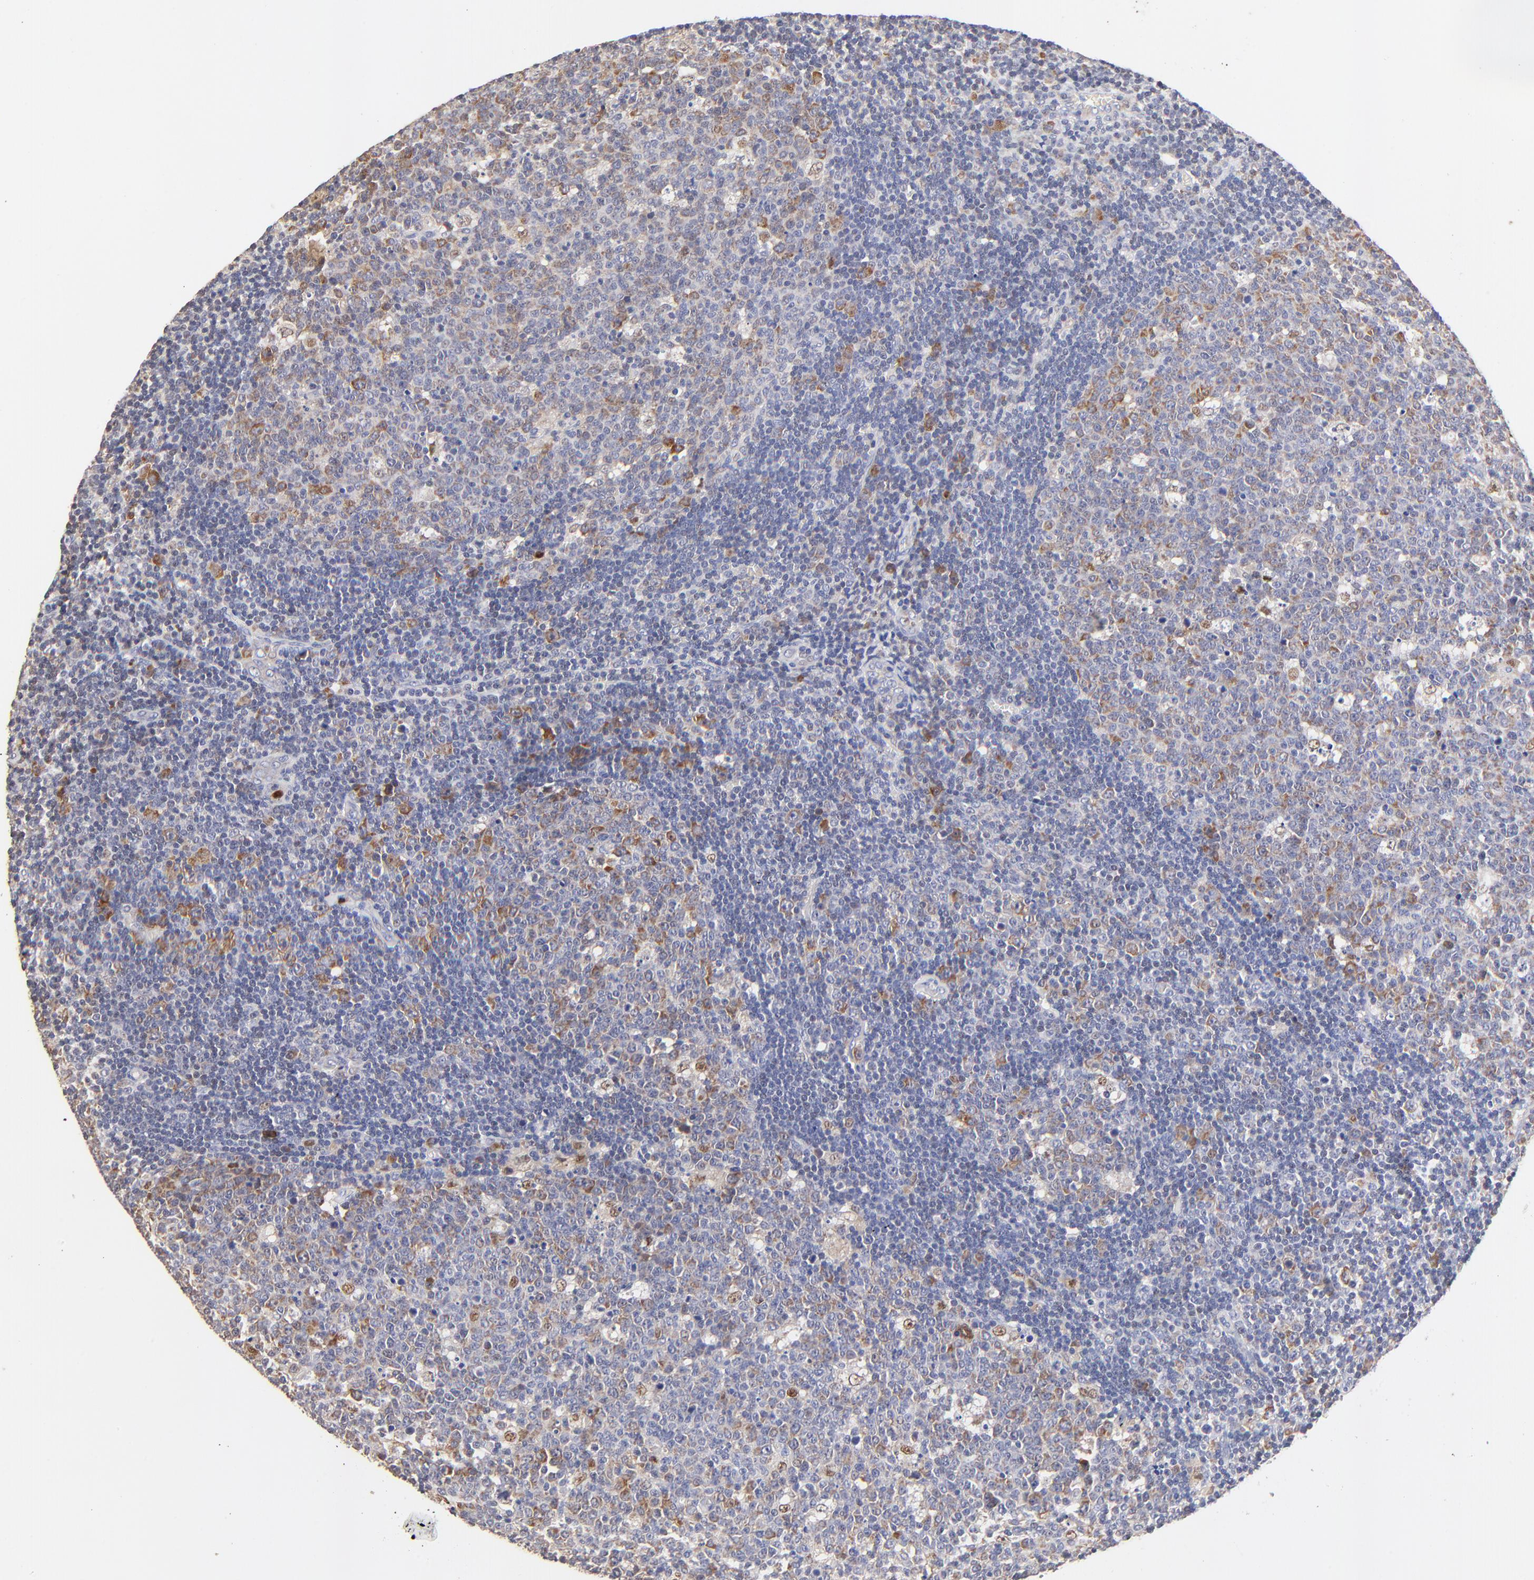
{"staining": {"intensity": "moderate", "quantity": "25%-75%", "location": "cytoplasmic/membranous"}, "tissue": "lymph node", "cell_type": "Germinal center cells", "image_type": "normal", "snomed": [{"axis": "morphology", "description": "Normal tissue, NOS"}, {"axis": "topography", "description": "Lymph node"}, {"axis": "topography", "description": "Salivary gland"}], "caption": "Lymph node stained for a protein (brown) demonstrates moderate cytoplasmic/membranous positive staining in about 25%-75% of germinal center cells.", "gene": "BBOF1", "patient": {"sex": "male", "age": 8}}